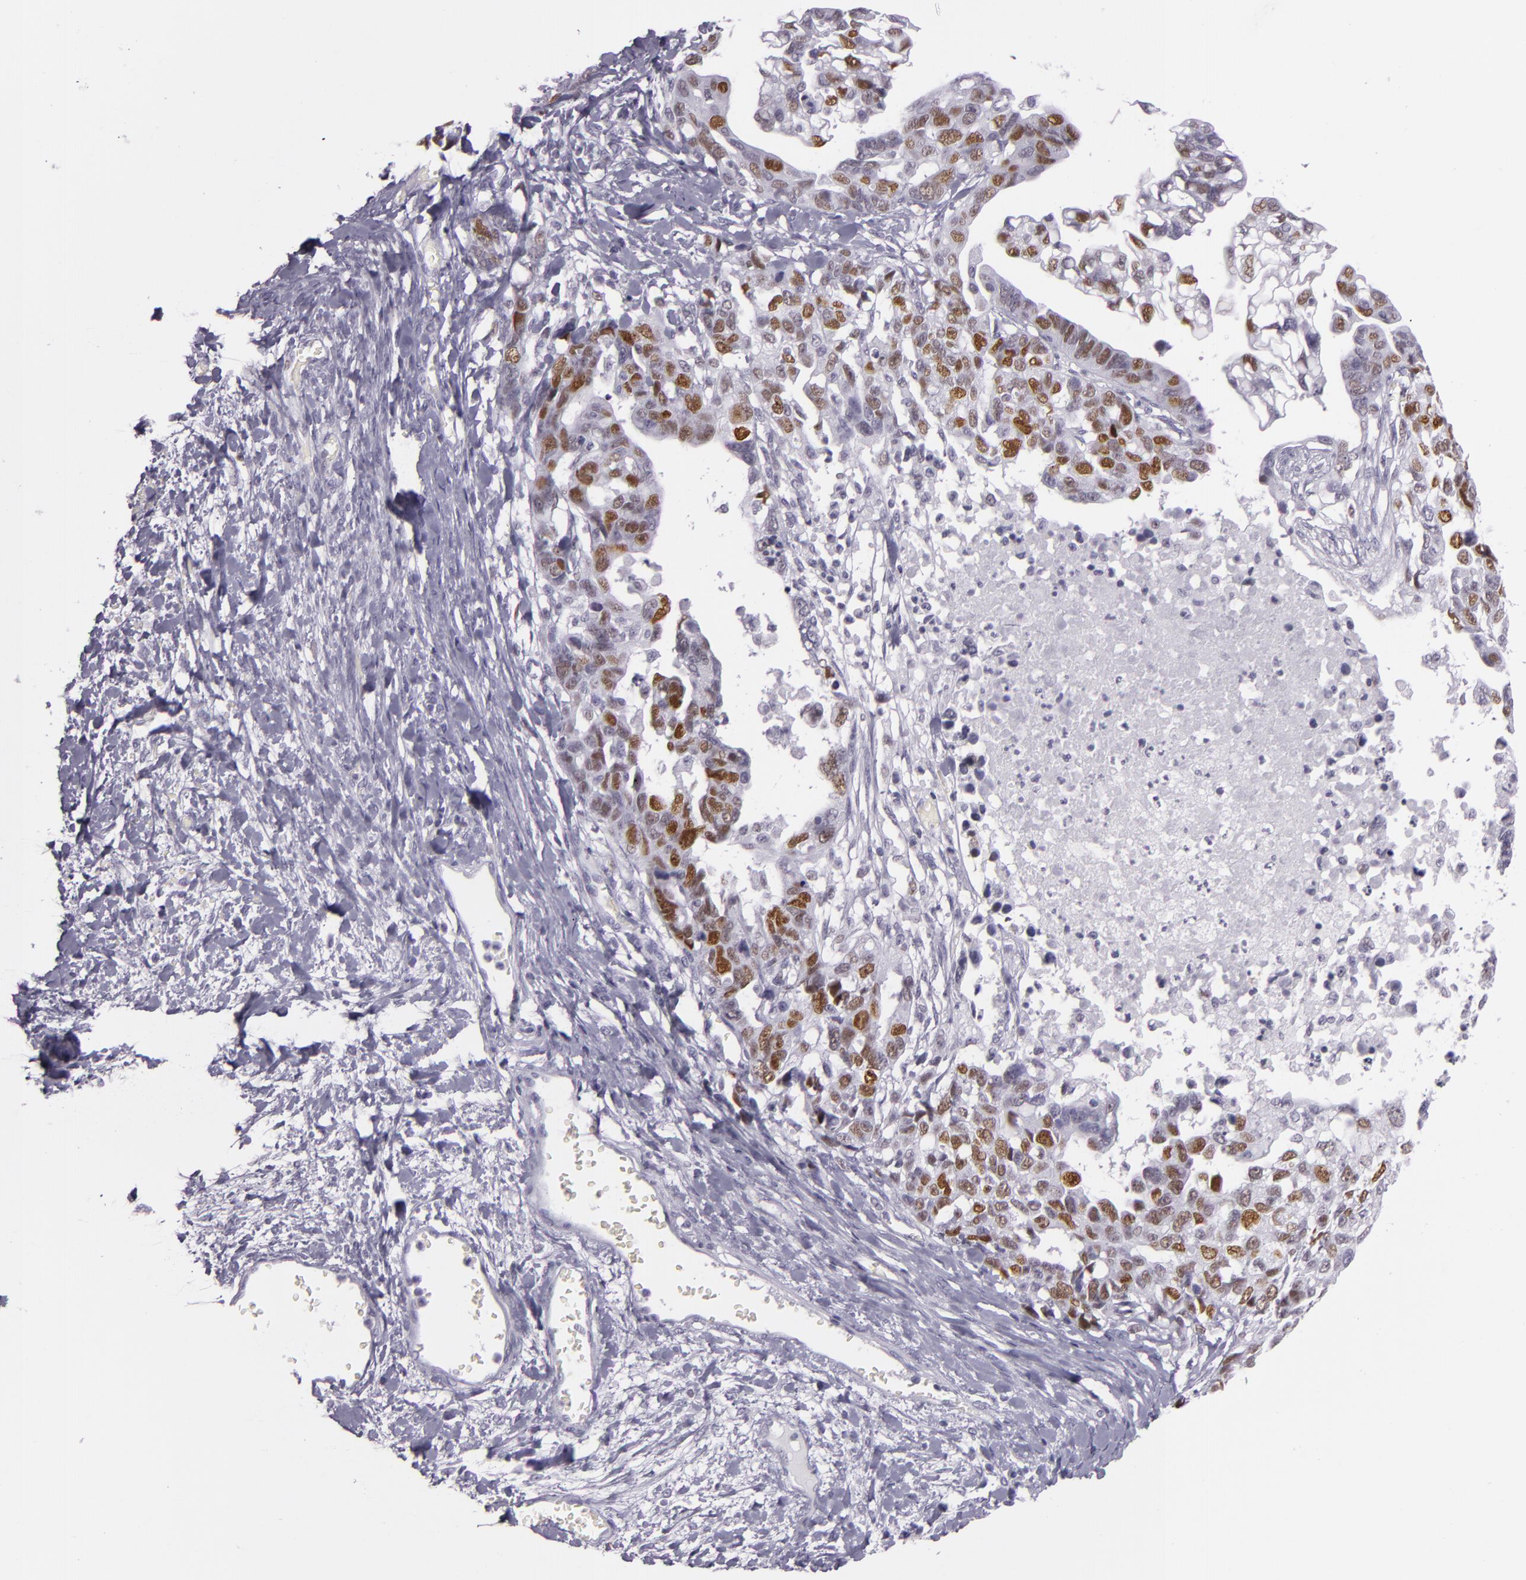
{"staining": {"intensity": "moderate", "quantity": "25%-75%", "location": "nuclear"}, "tissue": "ovarian cancer", "cell_type": "Tumor cells", "image_type": "cancer", "snomed": [{"axis": "morphology", "description": "Cystadenocarcinoma, serous, NOS"}, {"axis": "topography", "description": "Ovary"}], "caption": "IHC (DAB (3,3'-diaminobenzidine)) staining of human ovarian cancer (serous cystadenocarcinoma) demonstrates moderate nuclear protein positivity in approximately 25%-75% of tumor cells. (DAB (3,3'-diaminobenzidine) = brown stain, brightfield microscopy at high magnification).", "gene": "MCM3", "patient": {"sex": "female", "age": 69}}